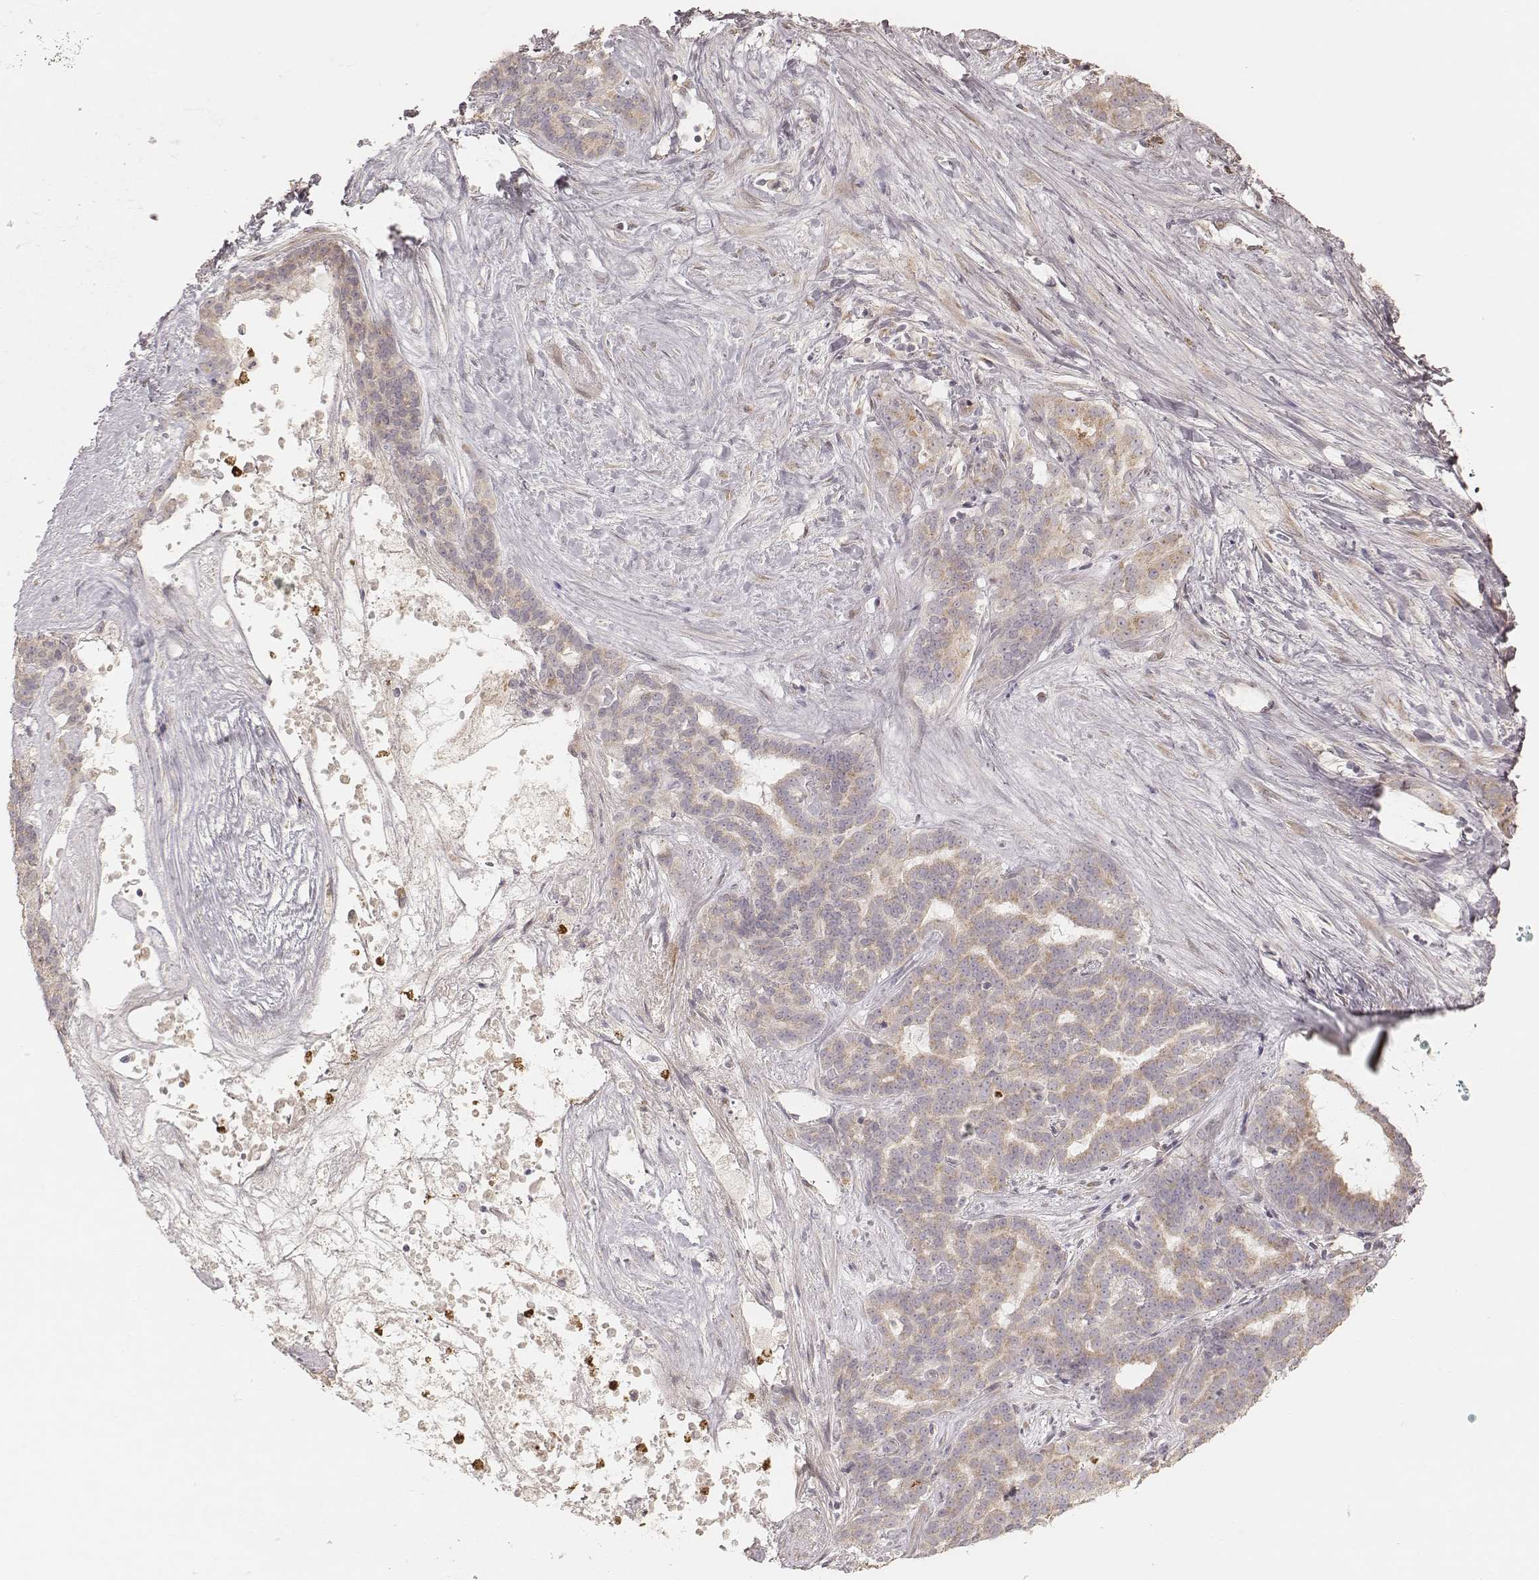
{"staining": {"intensity": "weak", "quantity": ">75%", "location": "cytoplasmic/membranous"}, "tissue": "liver cancer", "cell_type": "Tumor cells", "image_type": "cancer", "snomed": [{"axis": "morphology", "description": "Cholangiocarcinoma"}, {"axis": "topography", "description": "Liver"}], "caption": "A photomicrograph showing weak cytoplasmic/membranous expression in approximately >75% of tumor cells in liver cholangiocarcinoma, as visualized by brown immunohistochemical staining.", "gene": "ABCA7", "patient": {"sex": "female", "age": 47}}